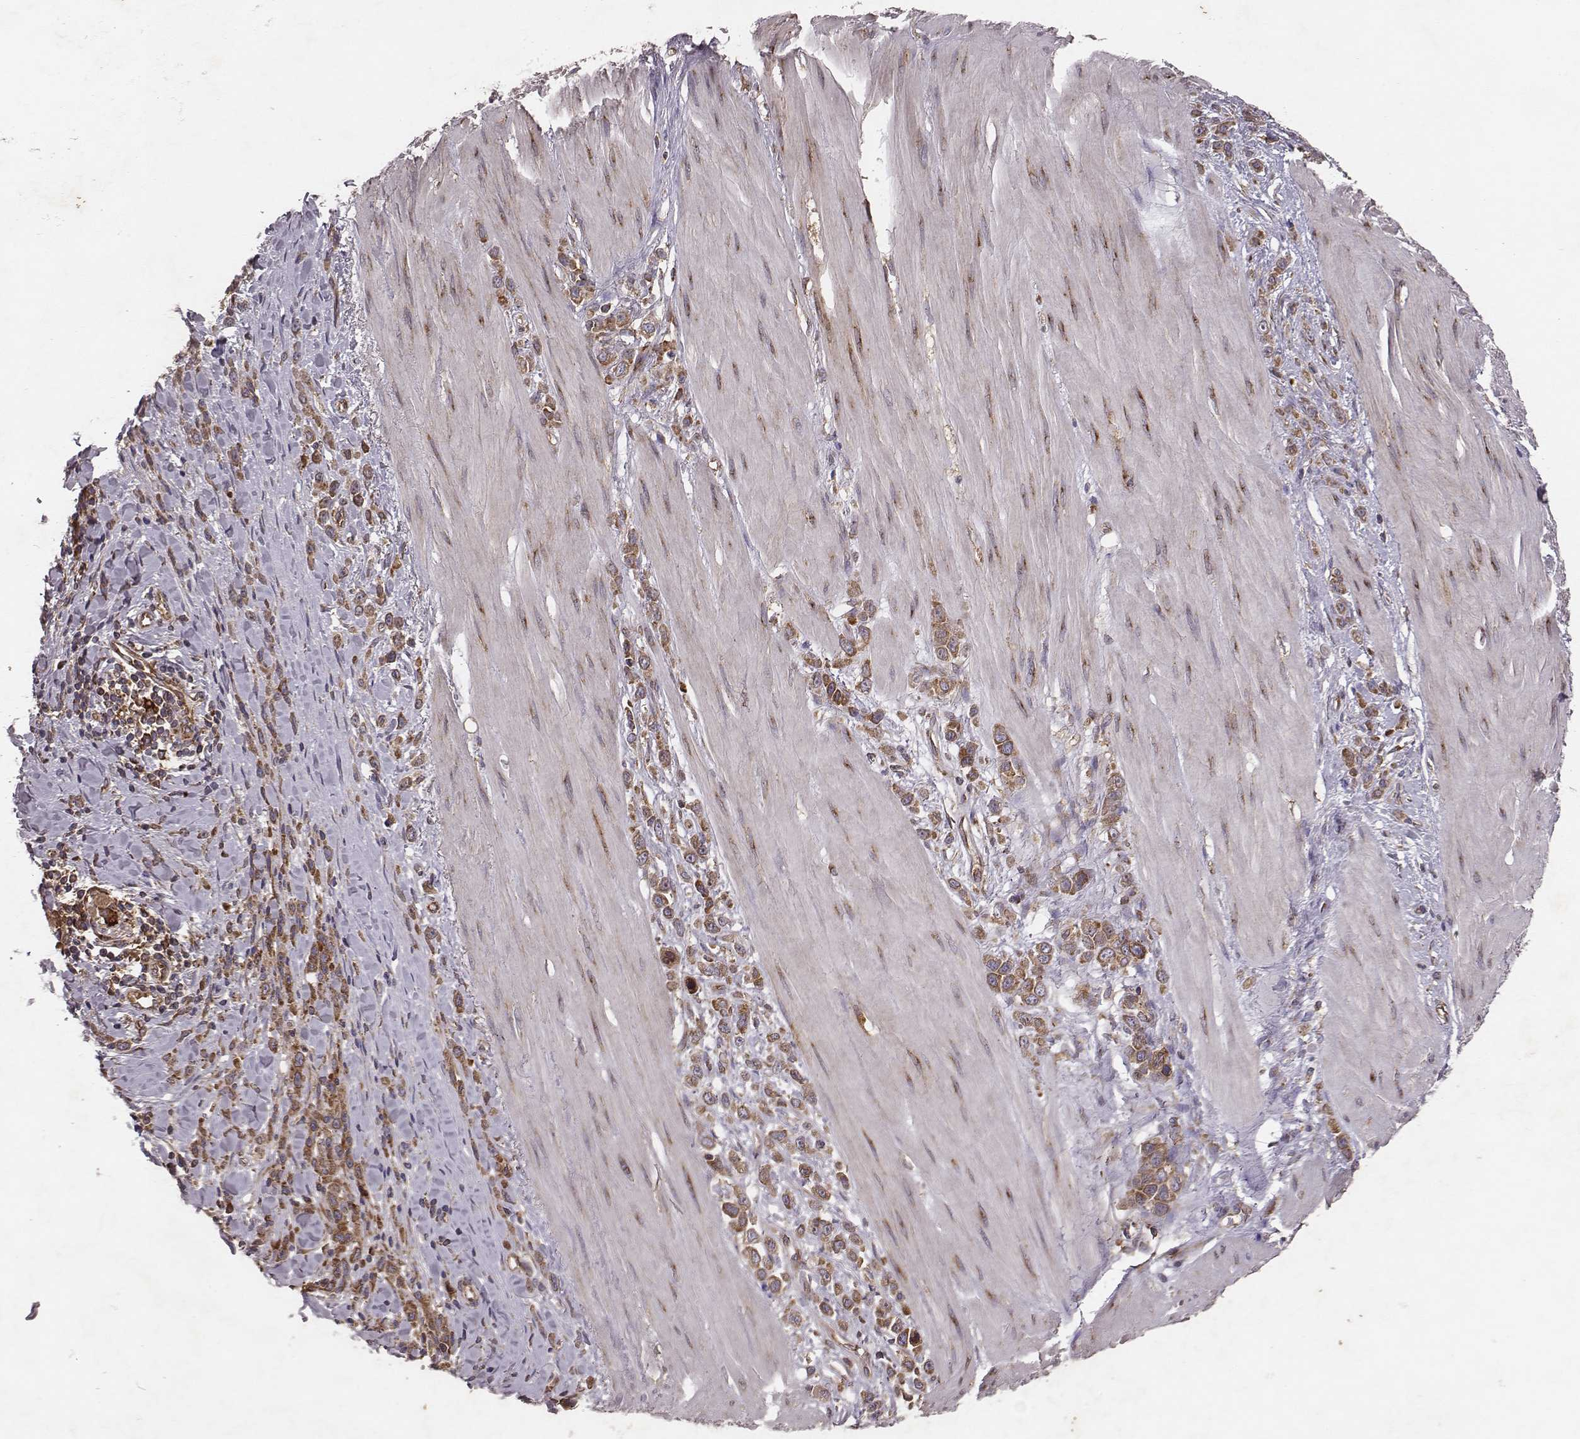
{"staining": {"intensity": "moderate", "quantity": ">75%", "location": "cytoplasmic/membranous"}, "tissue": "stomach cancer", "cell_type": "Tumor cells", "image_type": "cancer", "snomed": [{"axis": "morphology", "description": "Adenocarcinoma, NOS"}, {"axis": "topography", "description": "Stomach"}], "caption": "Protein positivity by immunohistochemistry shows moderate cytoplasmic/membranous positivity in about >75% of tumor cells in stomach cancer (adenocarcinoma).", "gene": "TXLNA", "patient": {"sex": "male", "age": 47}}